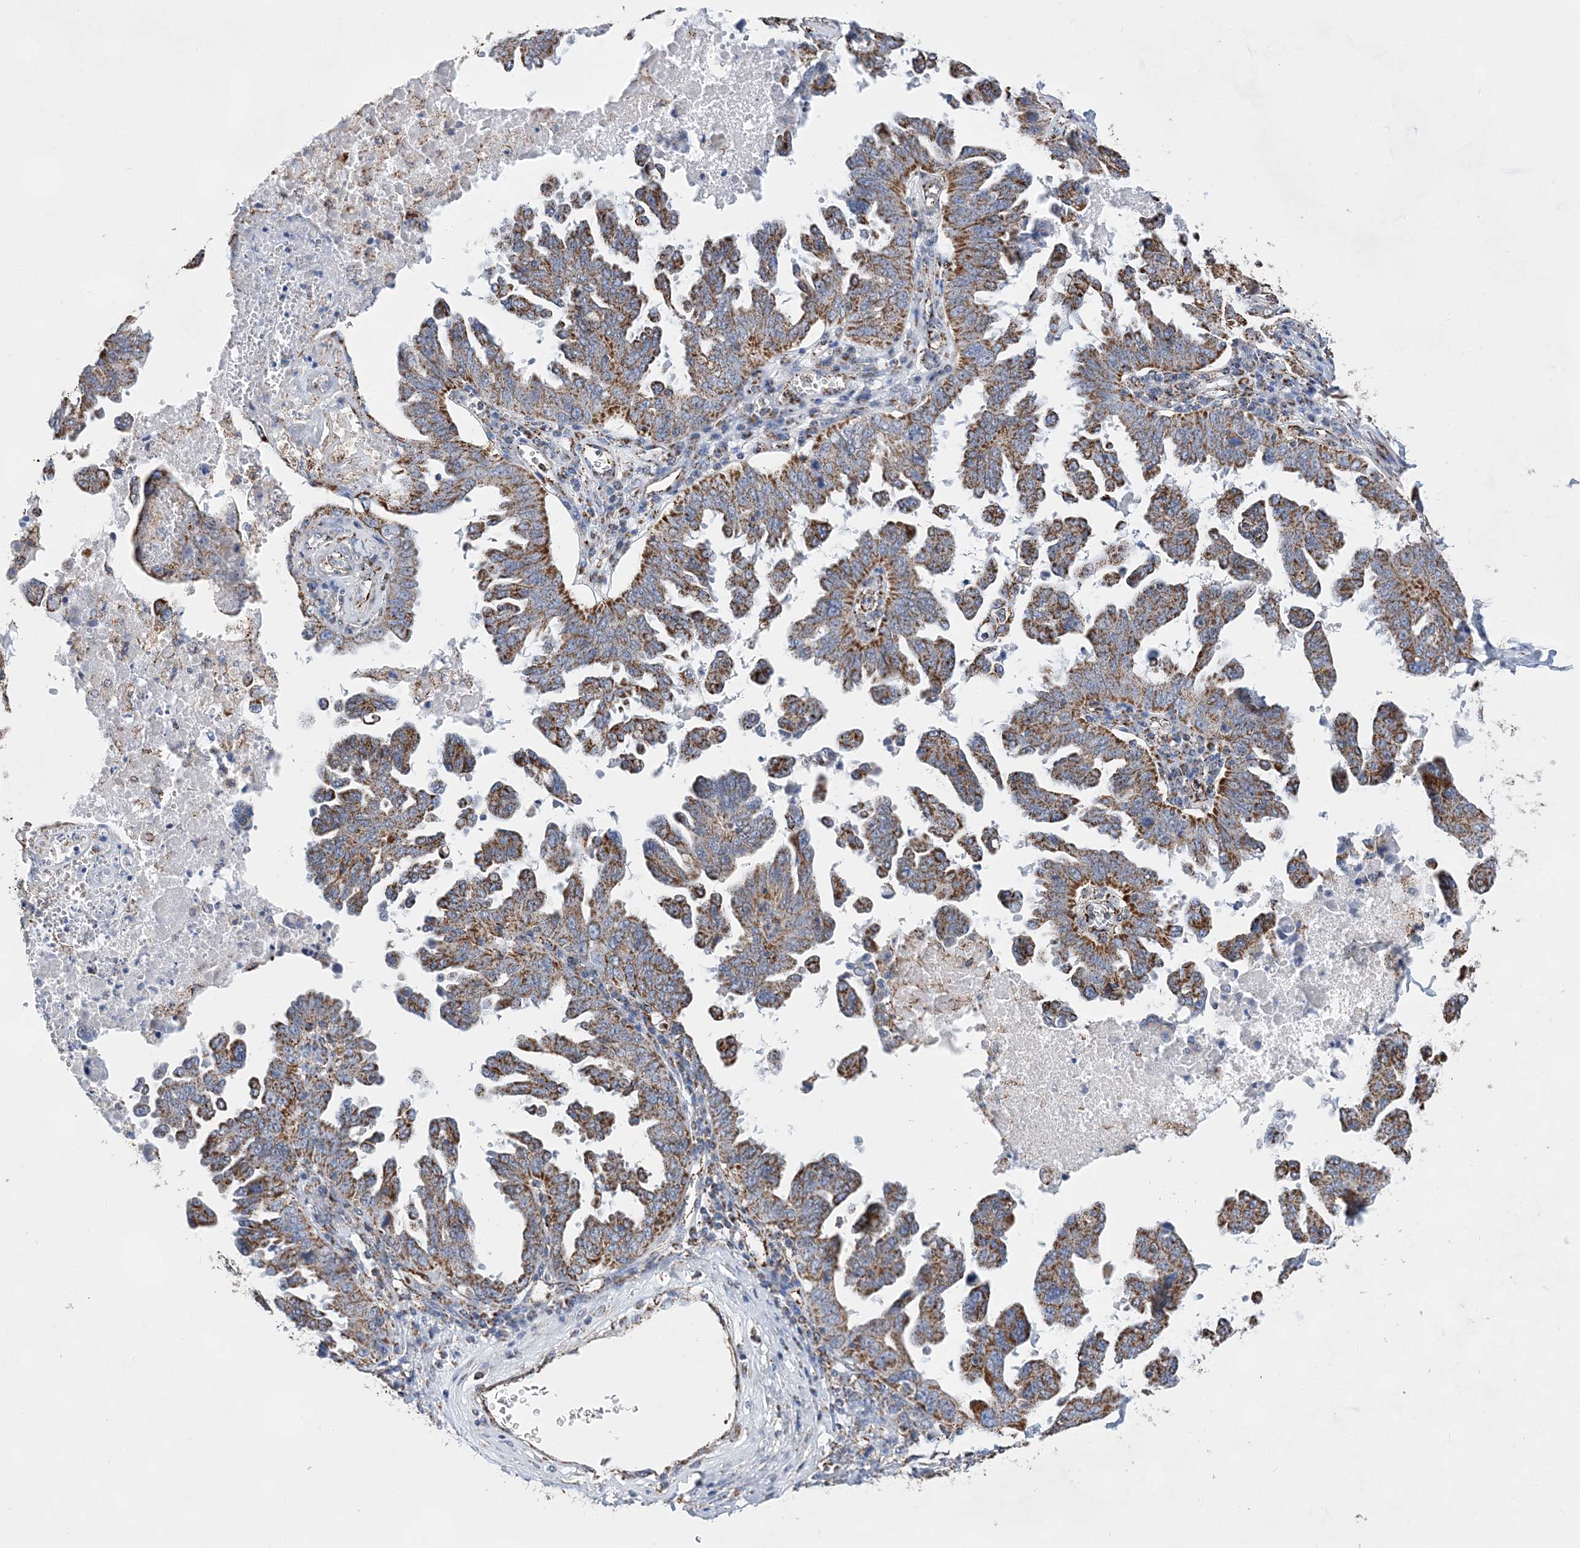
{"staining": {"intensity": "moderate", "quantity": ">75%", "location": "cytoplasmic/membranous"}, "tissue": "ovarian cancer", "cell_type": "Tumor cells", "image_type": "cancer", "snomed": [{"axis": "morphology", "description": "Carcinoma, endometroid"}, {"axis": "topography", "description": "Ovary"}], "caption": "High-magnification brightfield microscopy of endometroid carcinoma (ovarian) stained with DAB (3,3'-diaminobenzidine) (brown) and counterstained with hematoxylin (blue). tumor cells exhibit moderate cytoplasmic/membranous positivity is seen in about>75% of cells.", "gene": "ACOT9", "patient": {"sex": "female", "age": 62}}